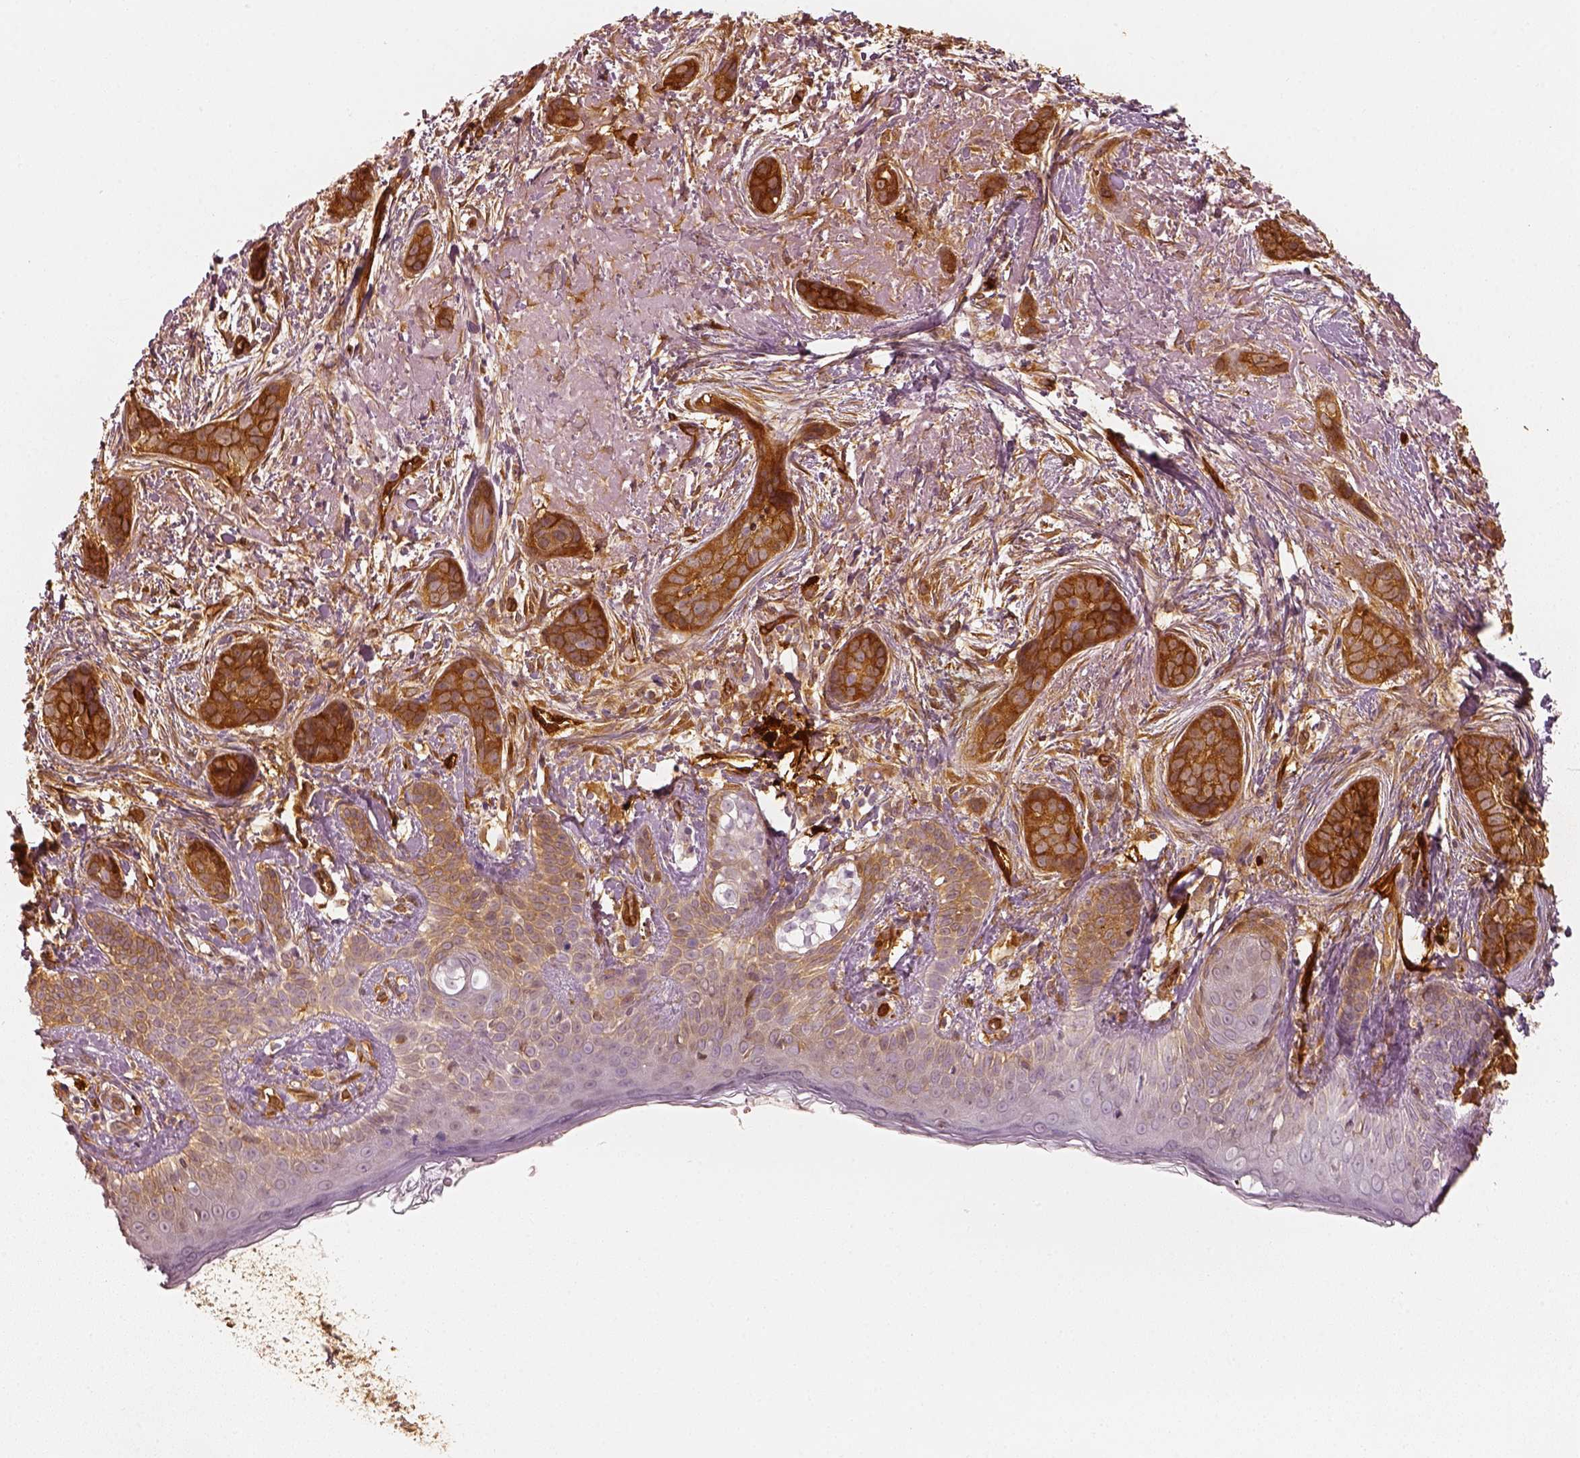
{"staining": {"intensity": "strong", "quantity": ">75%", "location": "cytoplasmic/membranous"}, "tissue": "skin cancer", "cell_type": "Tumor cells", "image_type": "cancer", "snomed": [{"axis": "morphology", "description": "Basal cell carcinoma"}, {"axis": "topography", "description": "Skin"}], "caption": "Immunohistochemical staining of skin basal cell carcinoma reveals strong cytoplasmic/membranous protein staining in about >75% of tumor cells.", "gene": "FSCN1", "patient": {"sex": "male", "age": 87}}